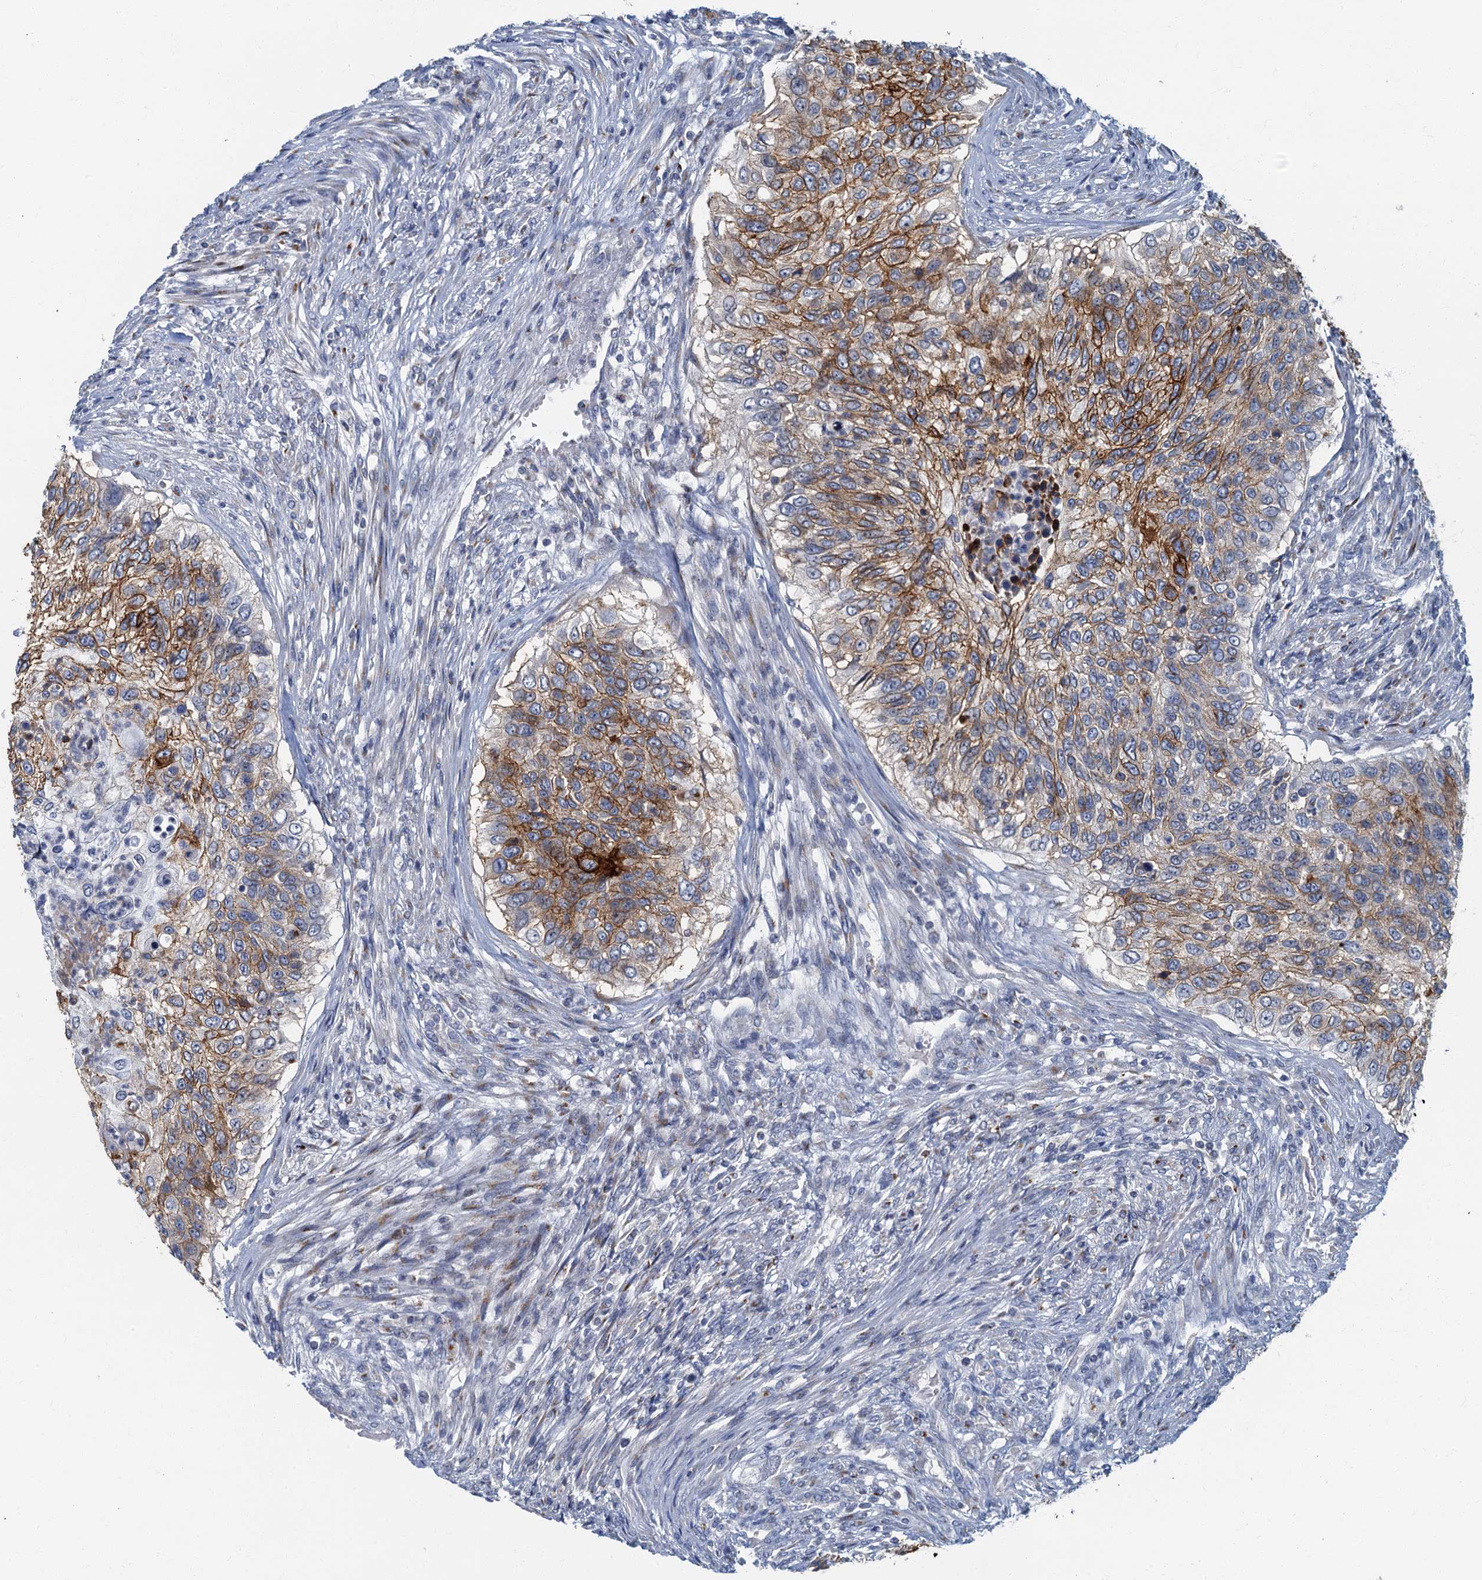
{"staining": {"intensity": "moderate", "quantity": ">75%", "location": "cytoplasmic/membranous"}, "tissue": "urothelial cancer", "cell_type": "Tumor cells", "image_type": "cancer", "snomed": [{"axis": "morphology", "description": "Urothelial carcinoma, High grade"}, {"axis": "topography", "description": "Urinary bladder"}], "caption": "The image demonstrates a brown stain indicating the presence of a protein in the cytoplasmic/membranous of tumor cells in urothelial cancer.", "gene": "LYPD3", "patient": {"sex": "female", "age": 60}}